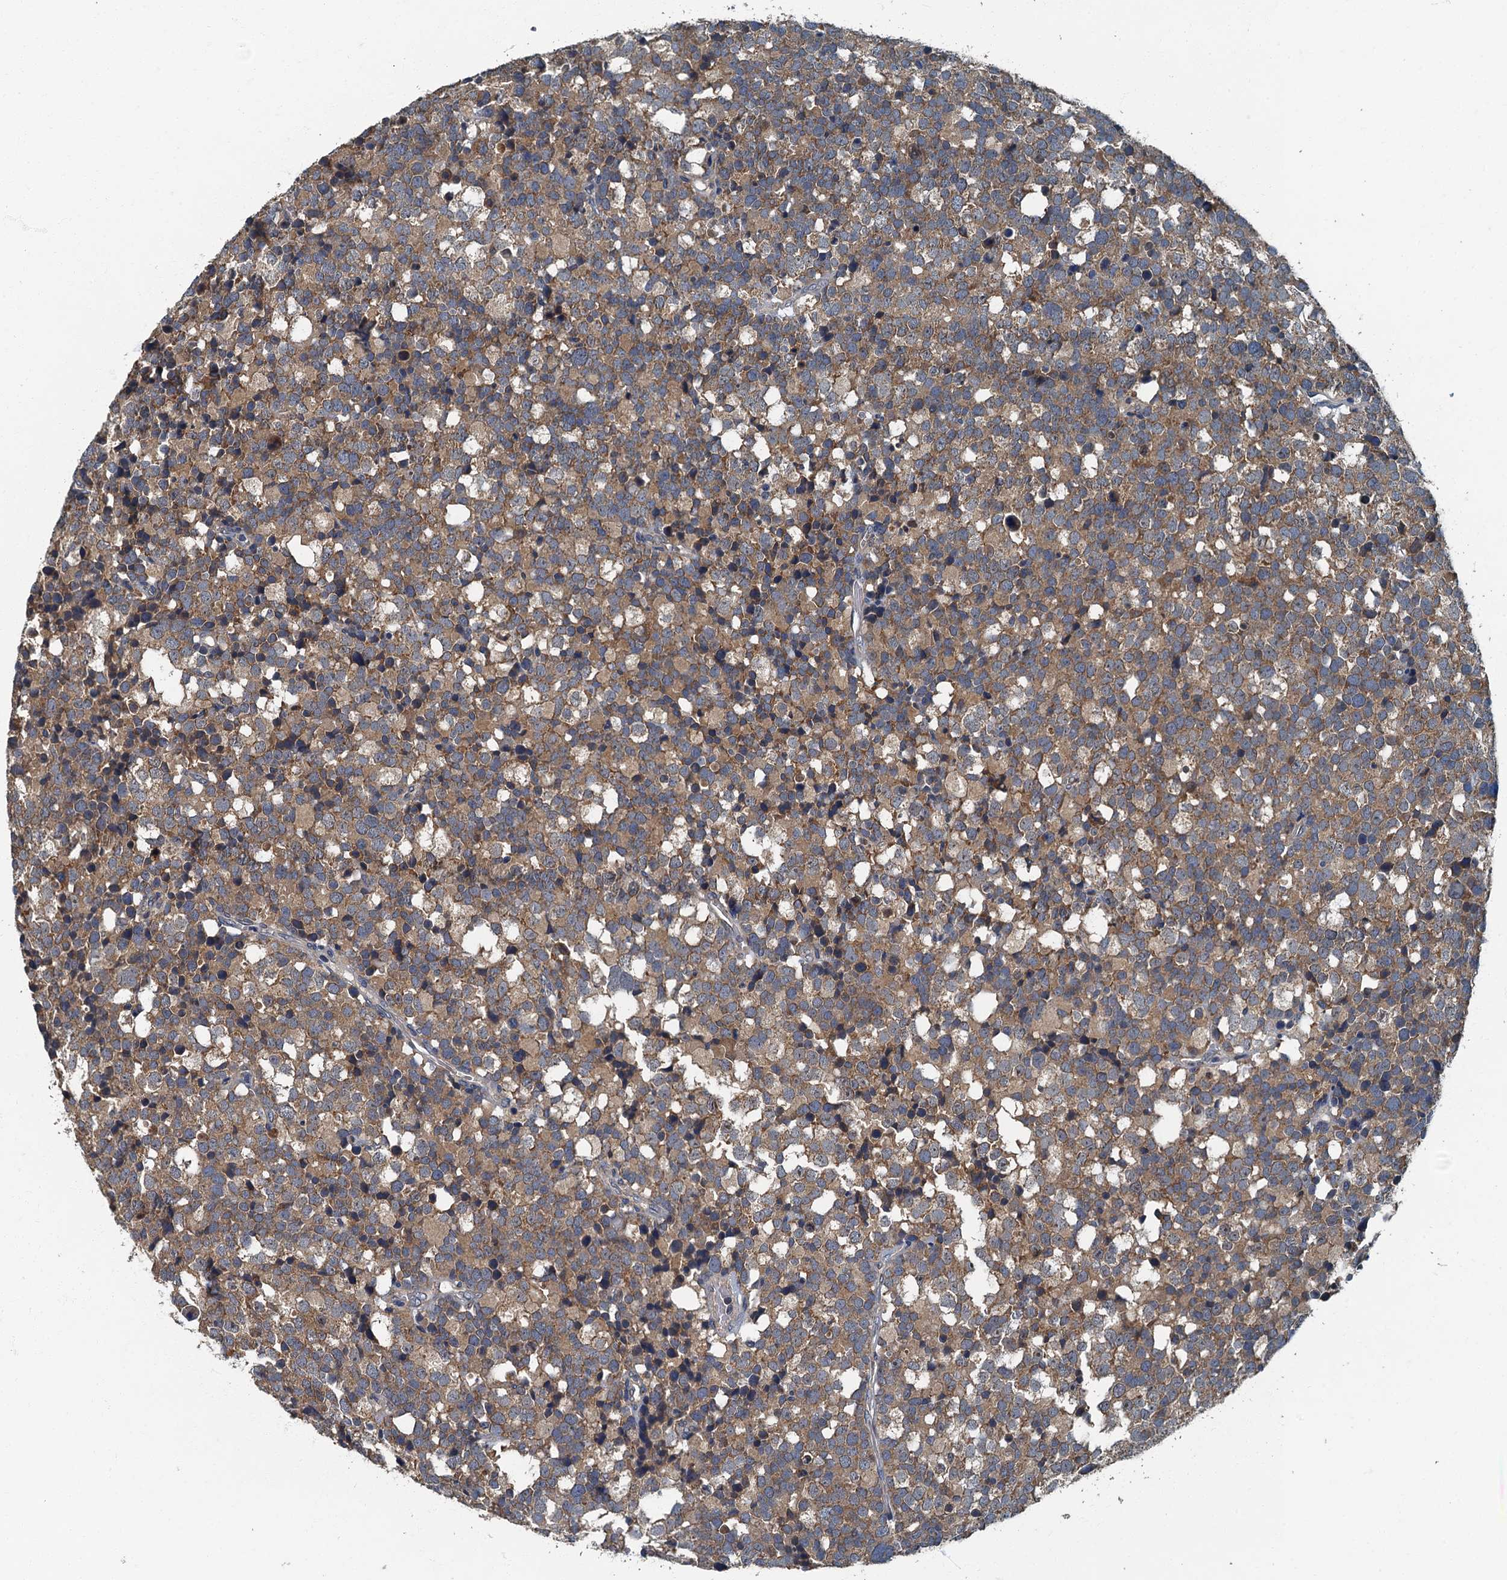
{"staining": {"intensity": "moderate", "quantity": ">75%", "location": "cytoplasmic/membranous"}, "tissue": "testis cancer", "cell_type": "Tumor cells", "image_type": "cancer", "snomed": [{"axis": "morphology", "description": "Seminoma, NOS"}, {"axis": "topography", "description": "Testis"}], "caption": "About >75% of tumor cells in testis seminoma reveal moderate cytoplasmic/membranous protein positivity as visualized by brown immunohistochemical staining.", "gene": "DDX49", "patient": {"sex": "male", "age": 71}}